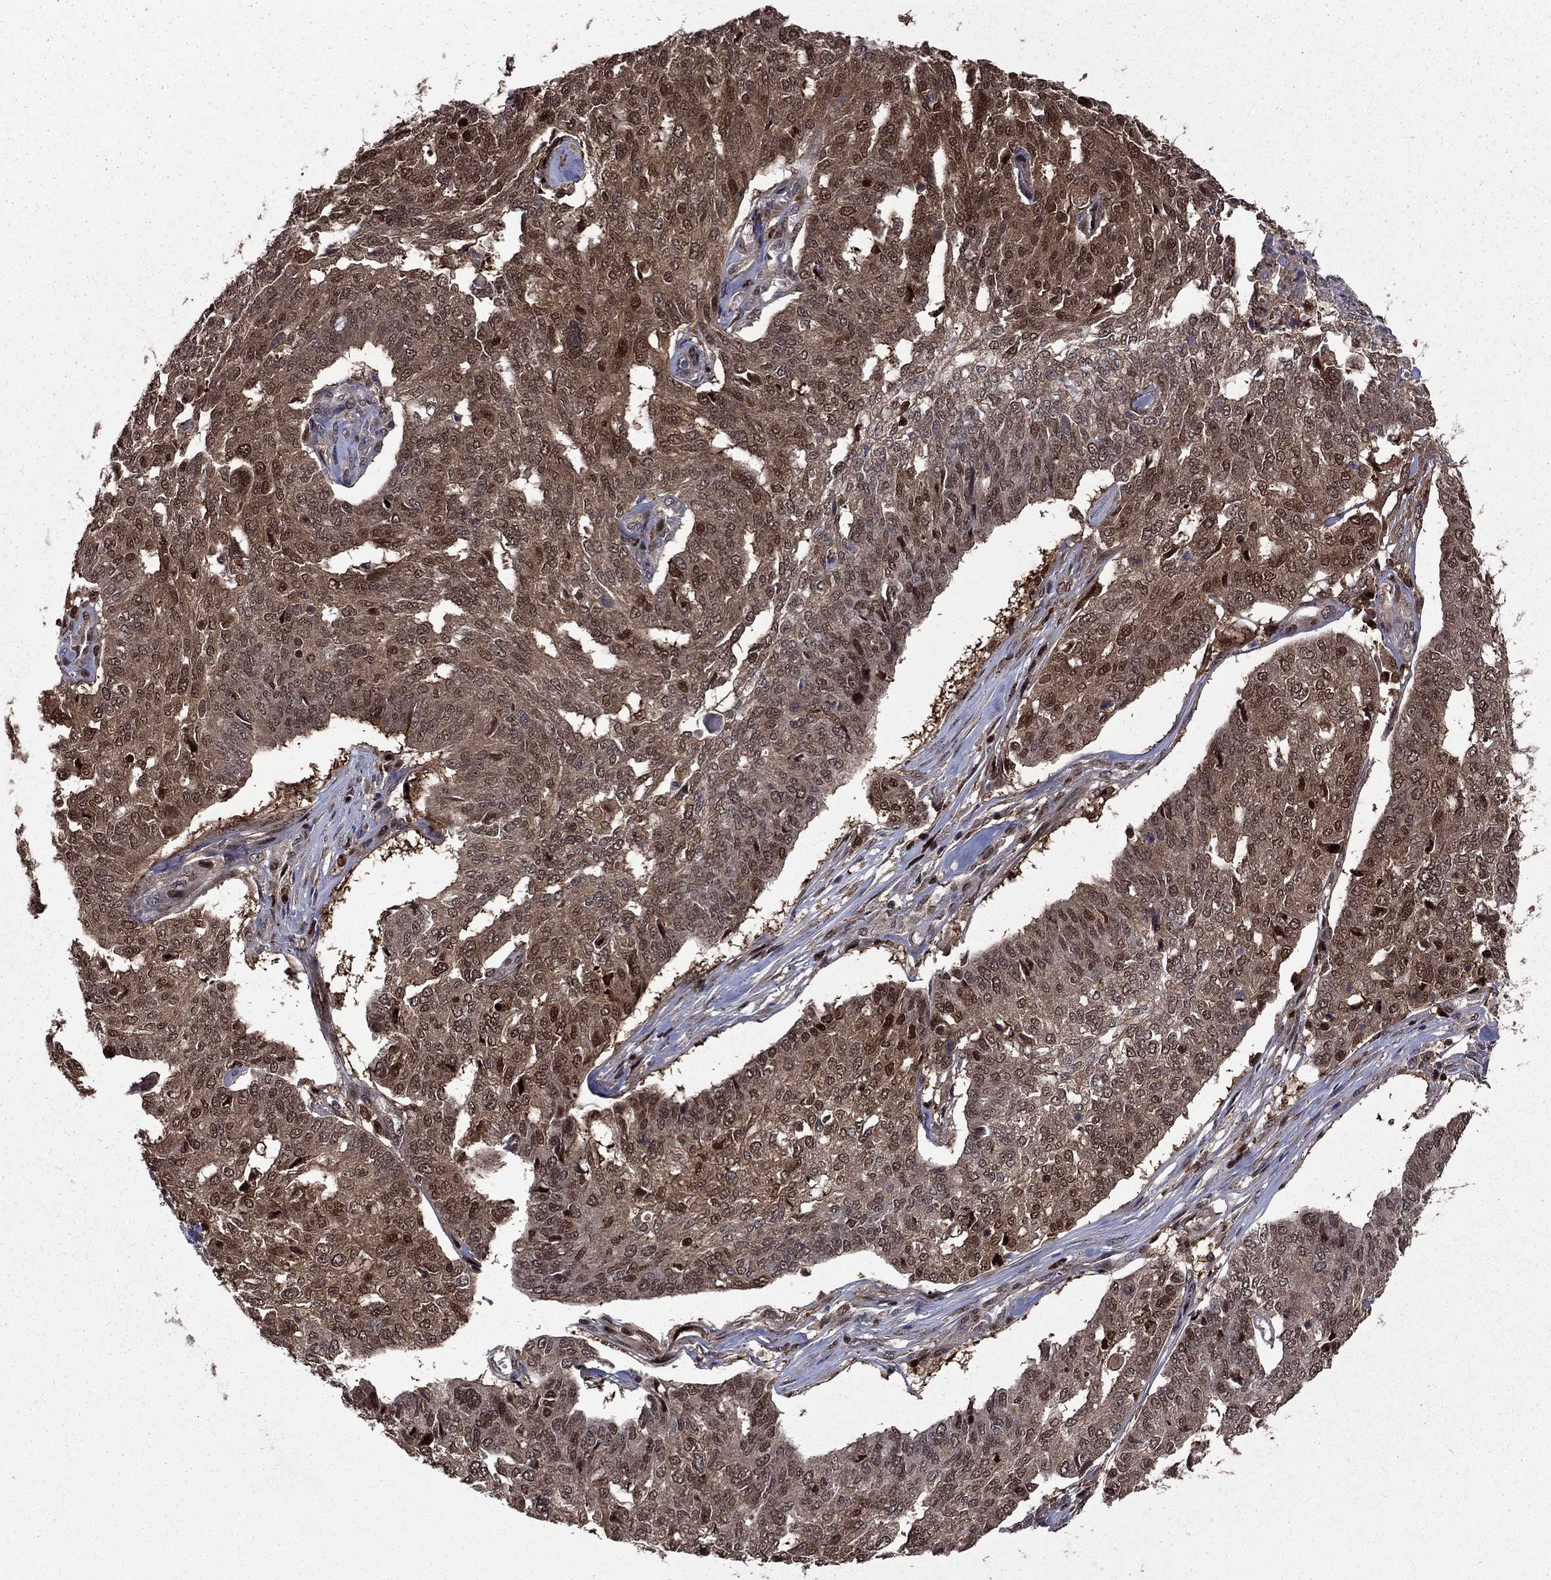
{"staining": {"intensity": "moderate", "quantity": ">75%", "location": "cytoplasmic/membranous,nuclear"}, "tissue": "ovarian cancer", "cell_type": "Tumor cells", "image_type": "cancer", "snomed": [{"axis": "morphology", "description": "Cystadenocarcinoma, serous, NOS"}, {"axis": "topography", "description": "Ovary"}], "caption": "Immunohistochemistry micrograph of neoplastic tissue: human ovarian cancer (serous cystadenocarcinoma) stained using IHC exhibits medium levels of moderate protein expression localized specifically in the cytoplasmic/membranous and nuclear of tumor cells, appearing as a cytoplasmic/membranous and nuclear brown color.", "gene": "APPBP2", "patient": {"sex": "female", "age": 67}}